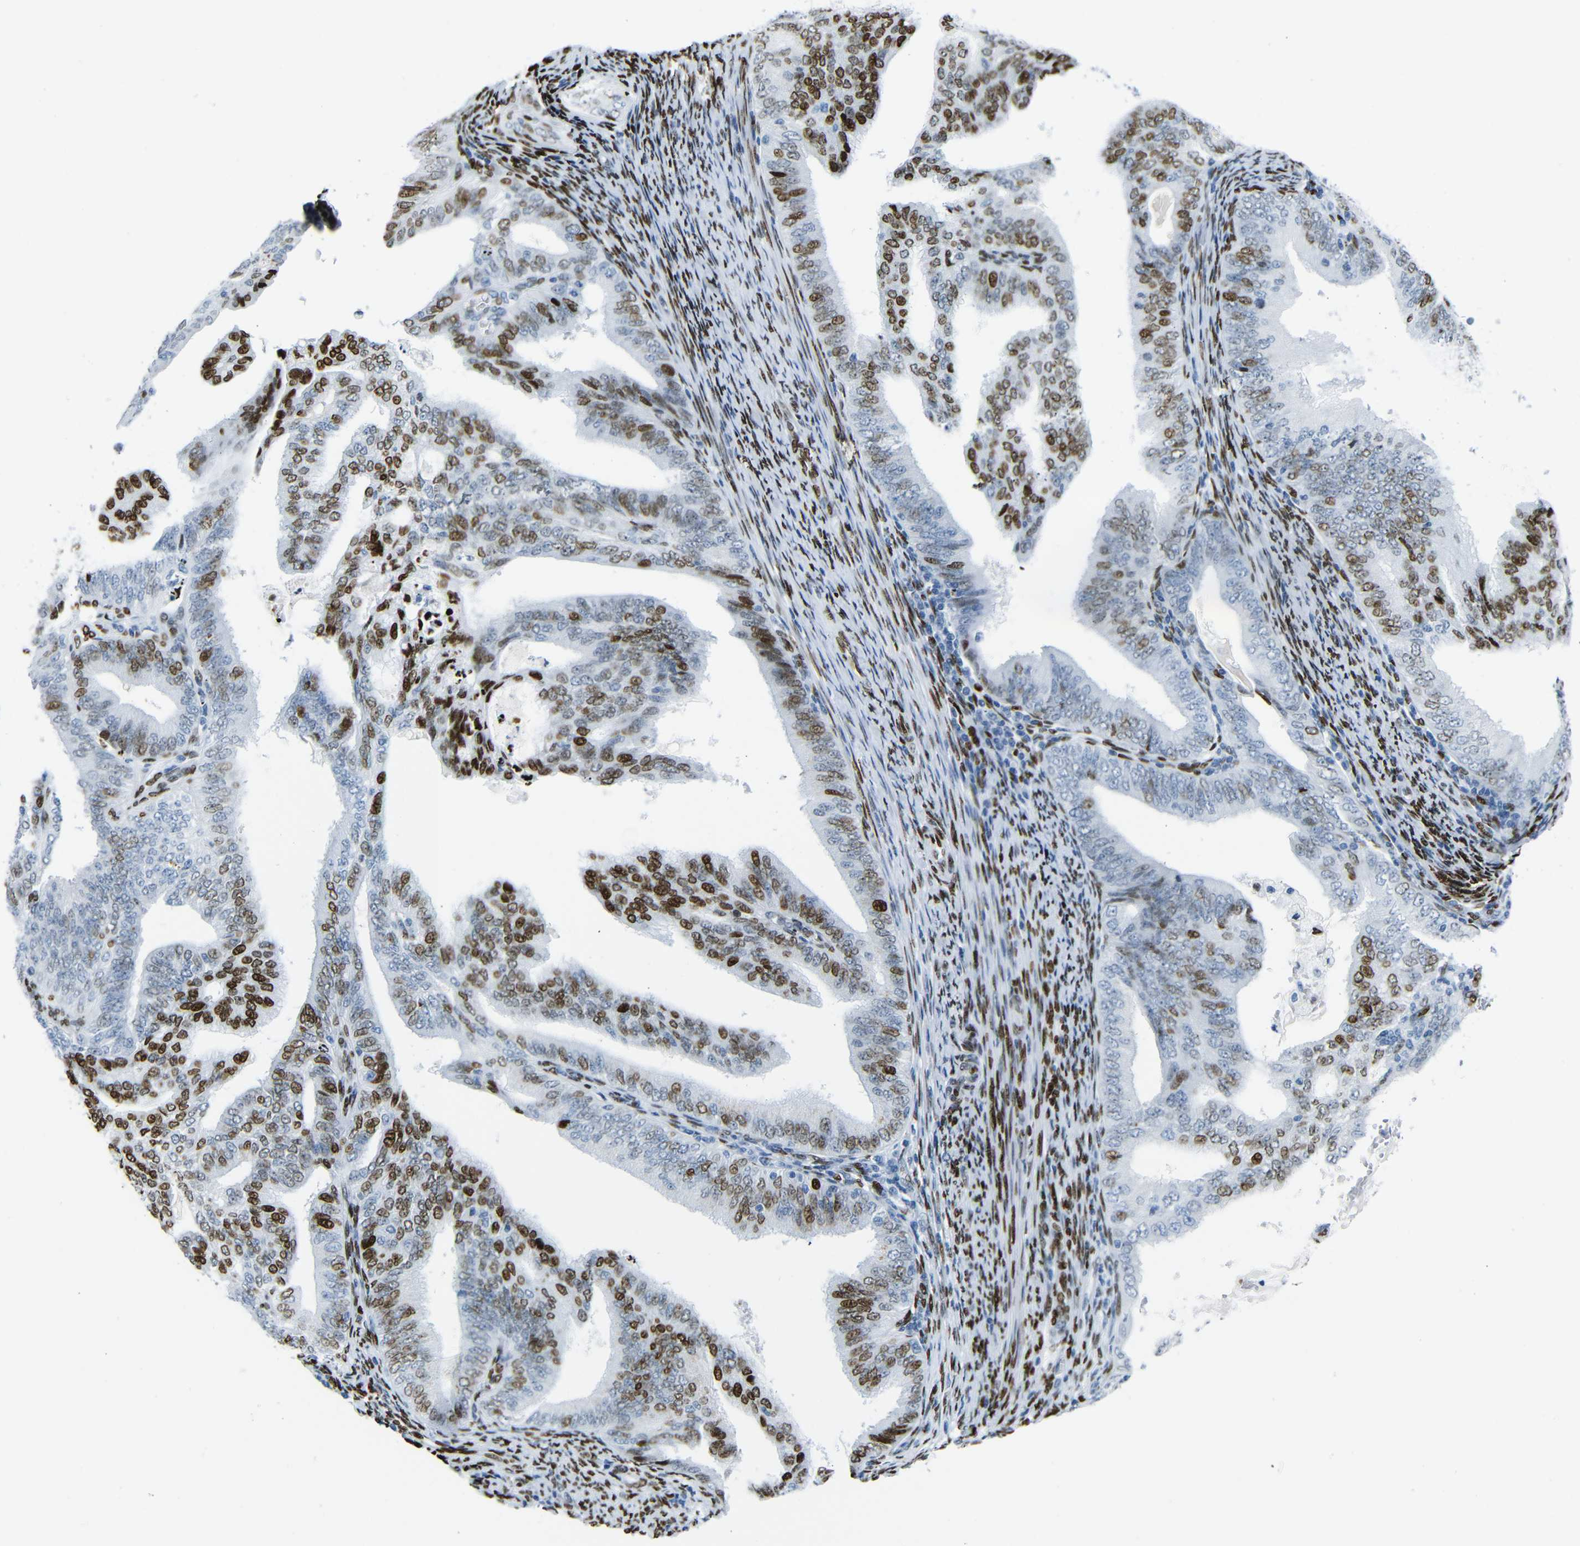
{"staining": {"intensity": "strong", "quantity": ">75%", "location": "nuclear"}, "tissue": "endometrial cancer", "cell_type": "Tumor cells", "image_type": "cancer", "snomed": [{"axis": "morphology", "description": "Adenocarcinoma, NOS"}, {"axis": "topography", "description": "Endometrium"}], "caption": "Tumor cells reveal strong nuclear positivity in about >75% of cells in endometrial adenocarcinoma.", "gene": "NPIPB15", "patient": {"sex": "female", "age": 58}}